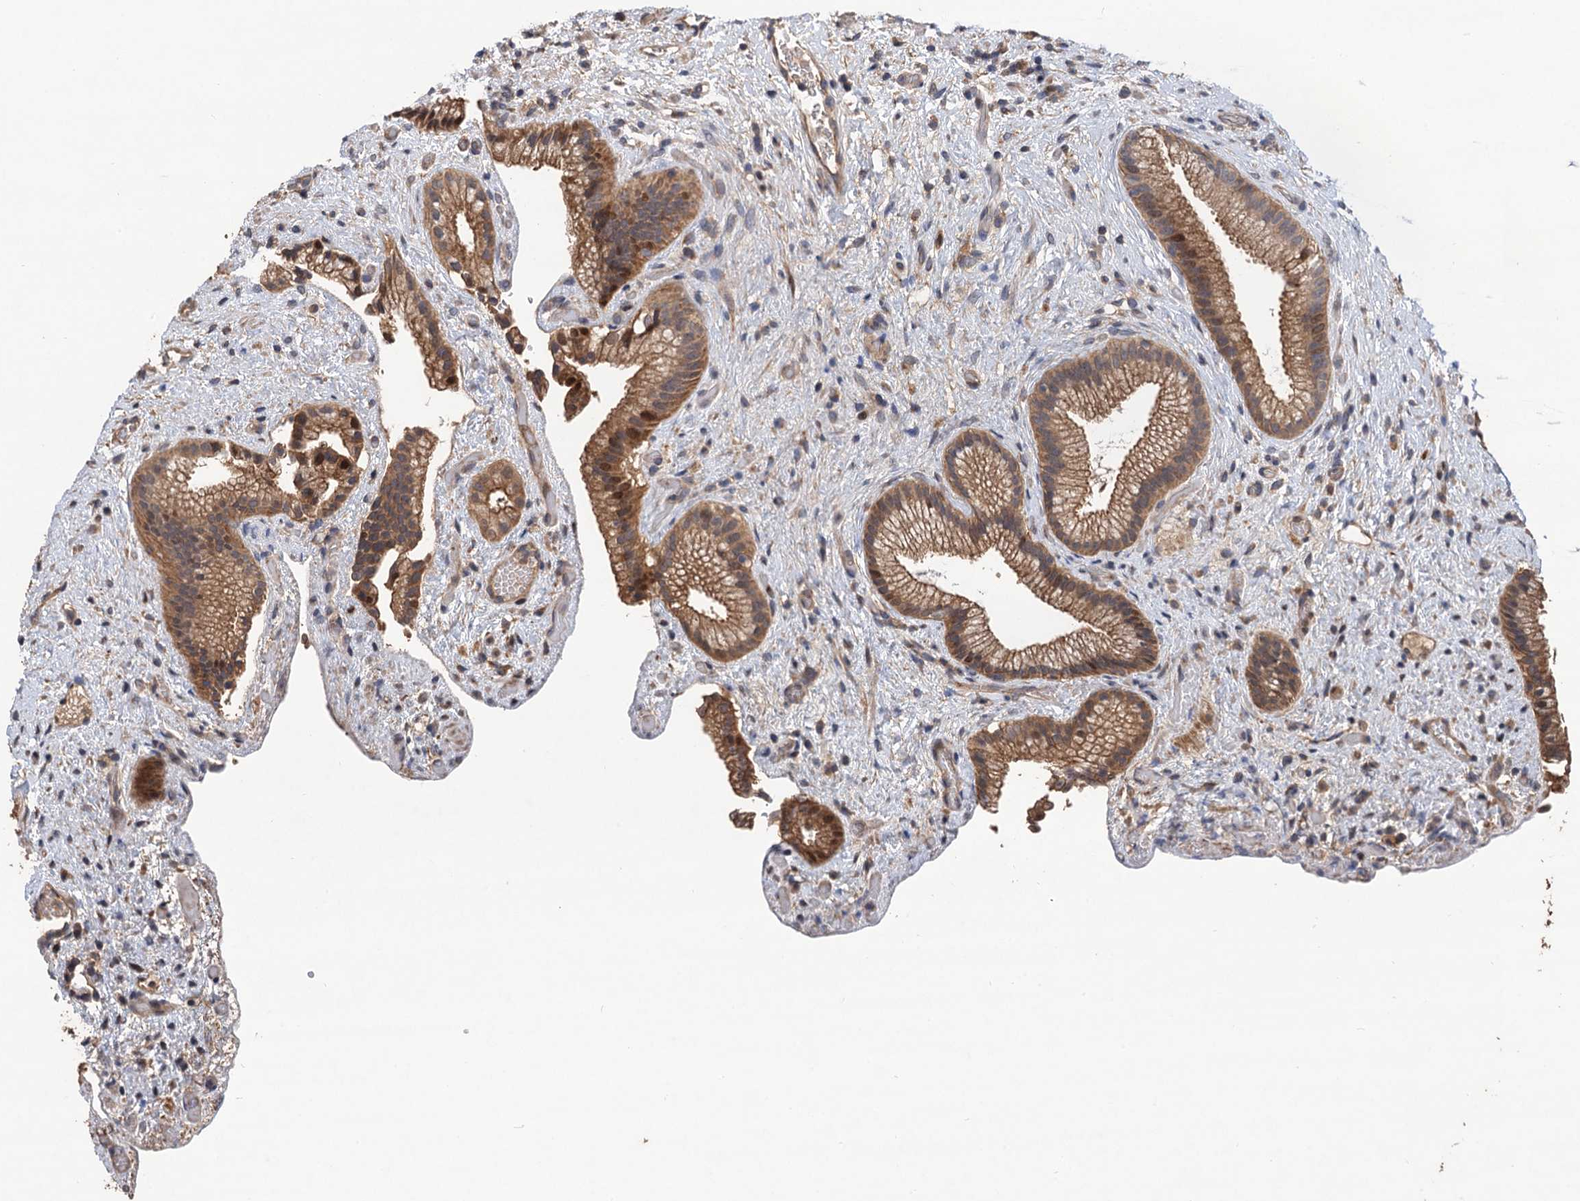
{"staining": {"intensity": "moderate", "quantity": ">75%", "location": "cytoplasmic/membranous,nuclear"}, "tissue": "gallbladder", "cell_type": "Glandular cells", "image_type": "normal", "snomed": [{"axis": "morphology", "description": "Normal tissue, NOS"}, {"axis": "morphology", "description": "Inflammation, NOS"}, {"axis": "topography", "description": "Gallbladder"}], "caption": "Immunohistochemistry (IHC) photomicrograph of unremarkable human gallbladder stained for a protein (brown), which reveals medium levels of moderate cytoplasmic/membranous,nuclear expression in about >75% of glandular cells.", "gene": "TMEM39B", "patient": {"sex": "male", "age": 51}}